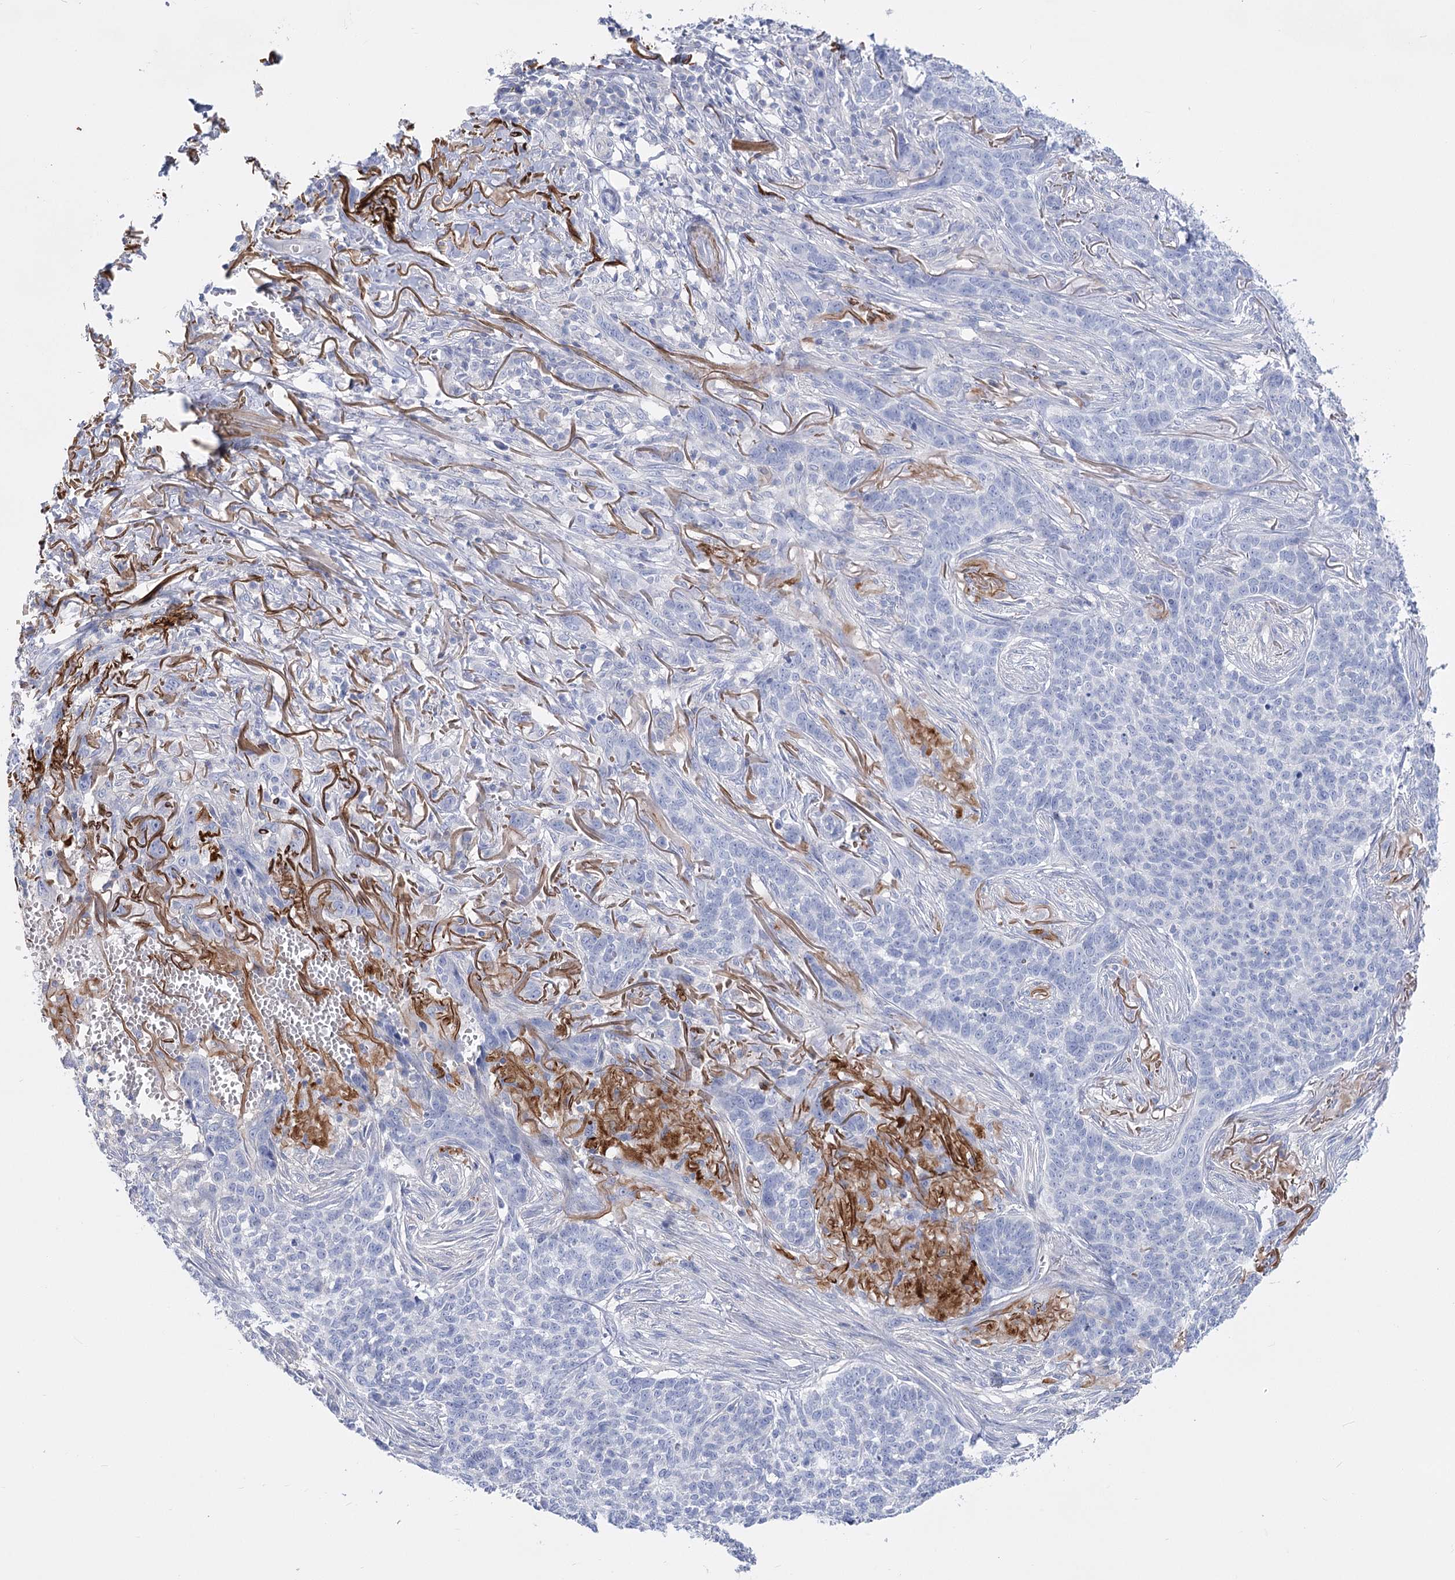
{"staining": {"intensity": "negative", "quantity": "none", "location": "none"}, "tissue": "skin cancer", "cell_type": "Tumor cells", "image_type": "cancer", "snomed": [{"axis": "morphology", "description": "Basal cell carcinoma"}, {"axis": "topography", "description": "Skin"}], "caption": "Tumor cells are negative for protein expression in human skin cancer (basal cell carcinoma).", "gene": "PCDHA1", "patient": {"sex": "male", "age": 85}}